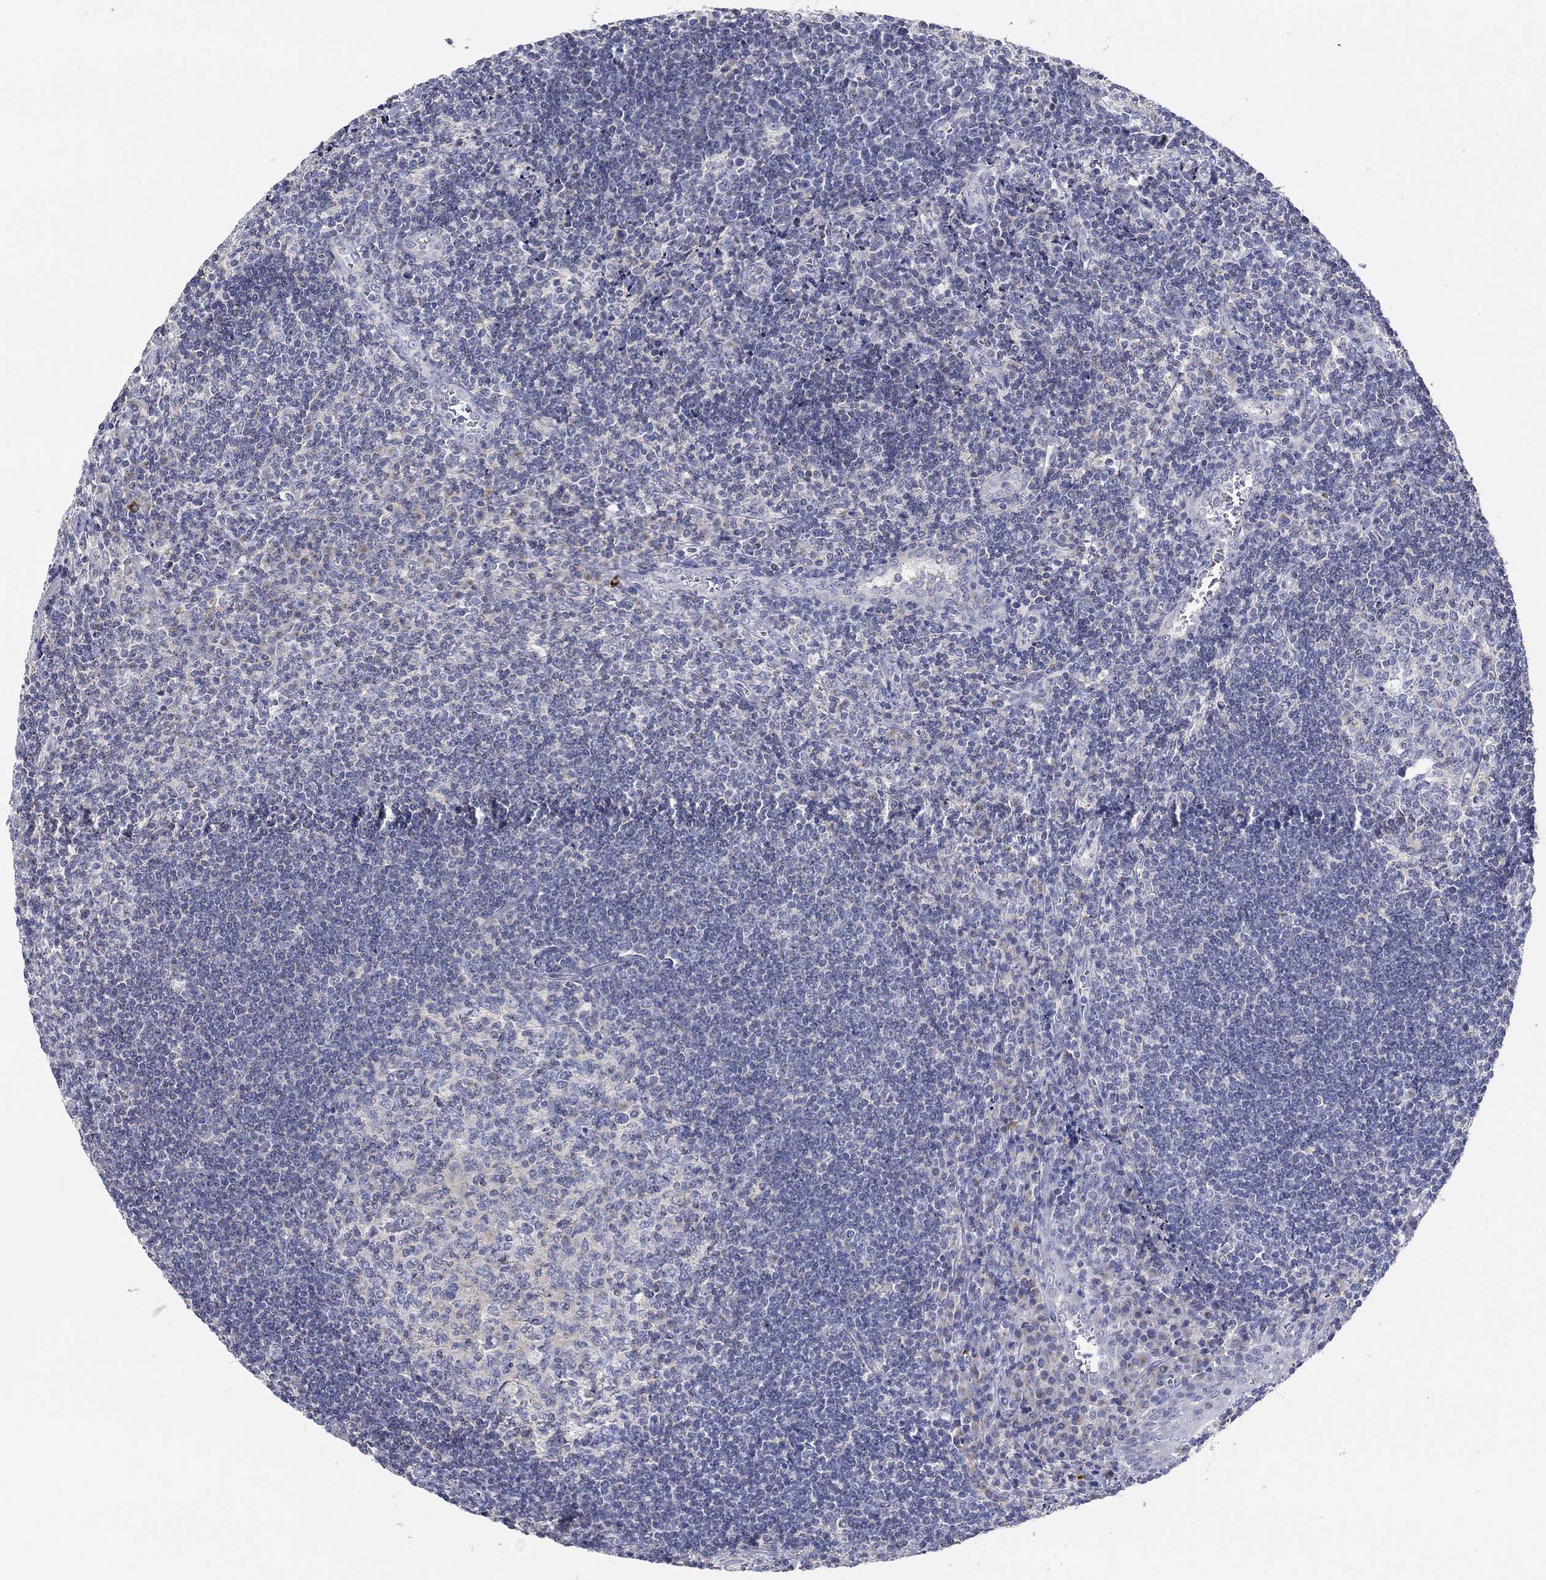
{"staining": {"intensity": "negative", "quantity": "none", "location": "none"}, "tissue": "tonsil", "cell_type": "Germinal center cells", "image_type": "normal", "snomed": [{"axis": "morphology", "description": "Normal tissue, NOS"}, {"axis": "topography", "description": "Tonsil"}], "caption": "Immunohistochemistry (IHC) image of unremarkable tonsil: human tonsil stained with DAB (3,3'-diaminobenzidine) demonstrates no significant protein positivity in germinal center cells. (Immunohistochemistry (IHC), brightfield microscopy, high magnification).", "gene": "NAV3", "patient": {"sex": "male", "age": 33}}